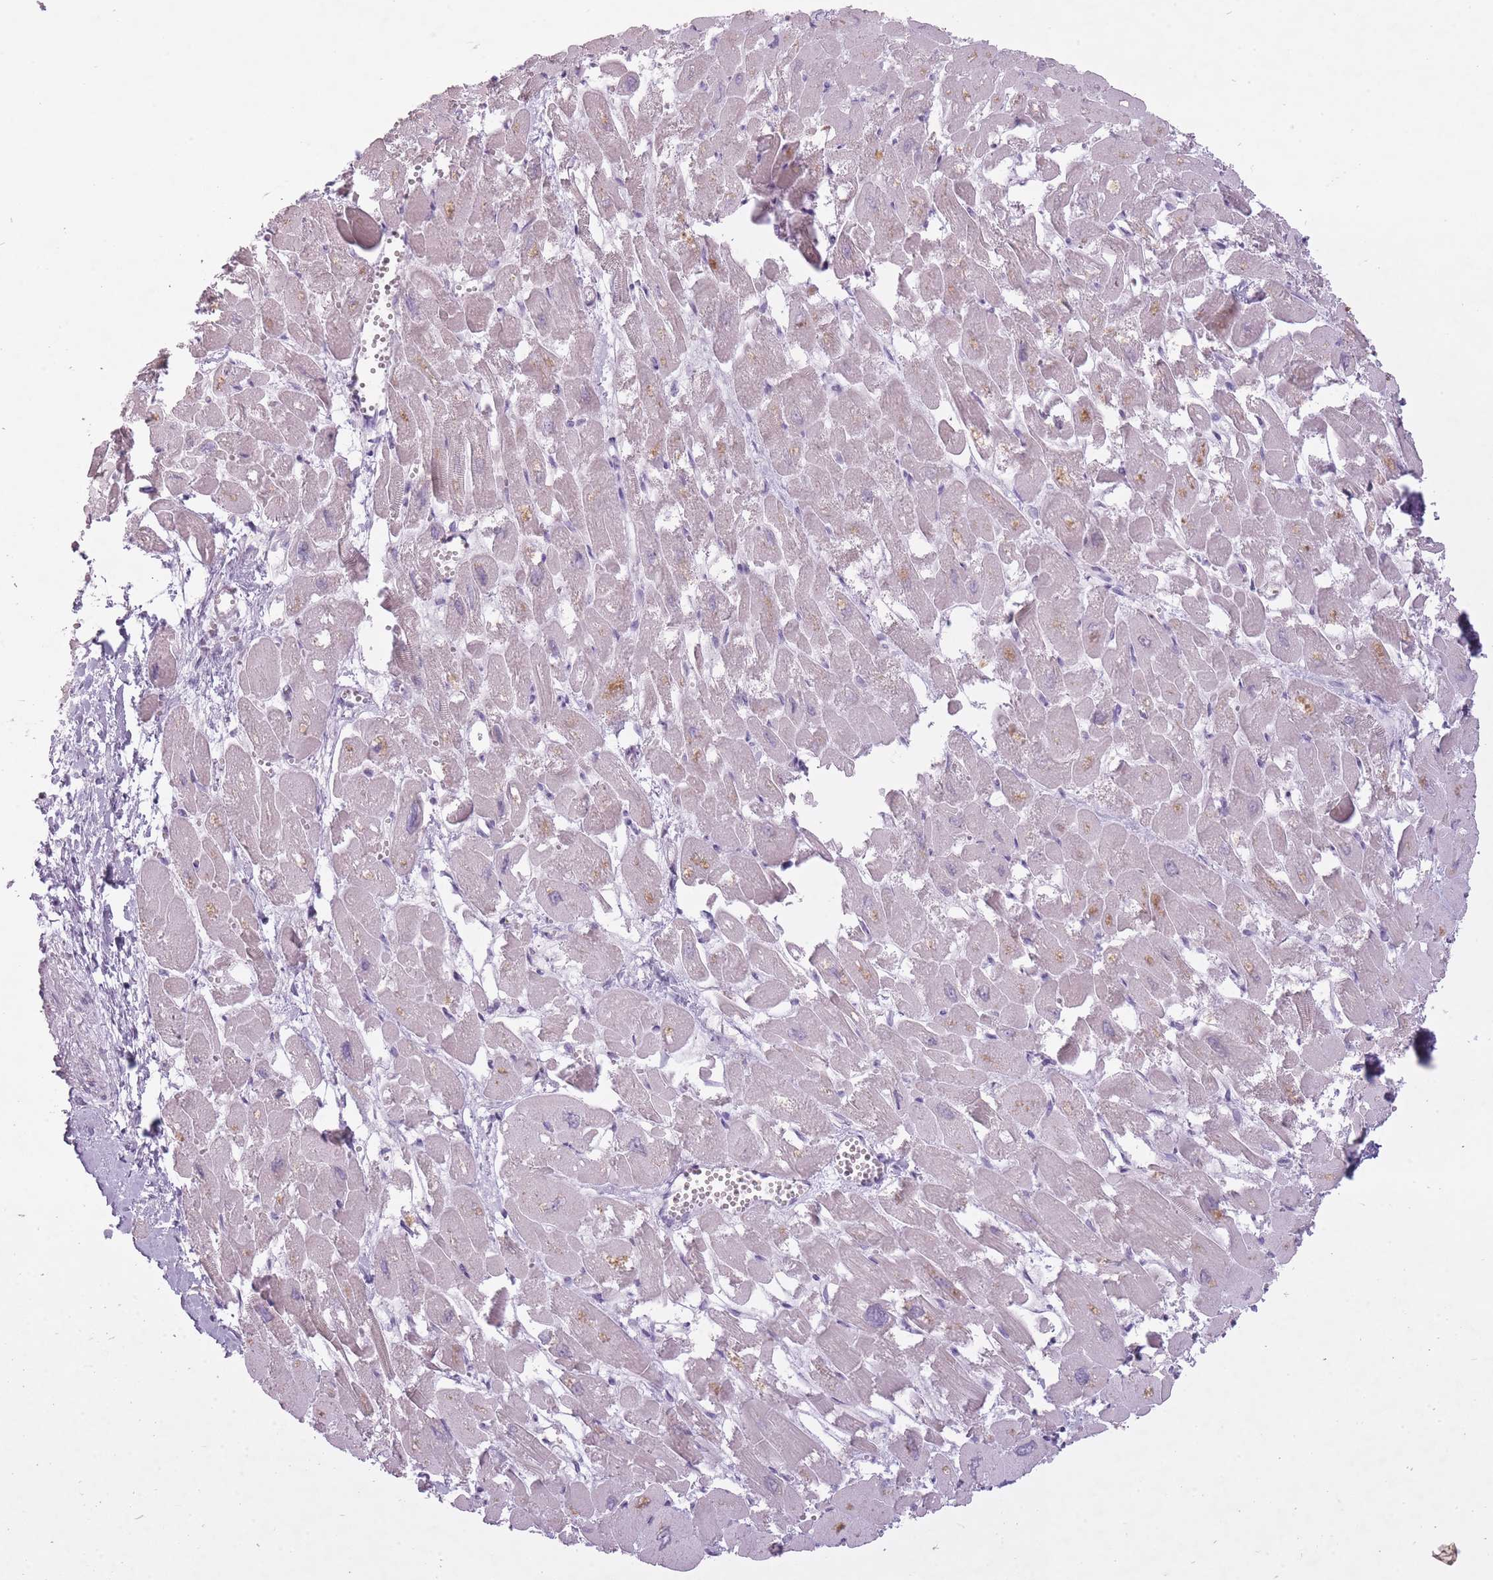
{"staining": {"intensity": "moderate", "quantity": "<25%", "location": "cytoplasmic/membranous"}, "tissue": "heart muscle", "cell_type": "Cardiomyocytes", "image_type": "normal", "snomed": [{"axis": "morphology", "description": "Normal tissue, NOS"}, {"axis": "topography", "description": "Heart"}], "caption": "Cardiomyocytes exhibit moderate cytoplasmic/membranous staining in approximately <25% of cells in unremarkable heart muscle. Ihc stains the protein of interest in brown and the nuclei are stained blue.", "gene": "FAM43B", "patient": {"sex": "male", "age": 54}}